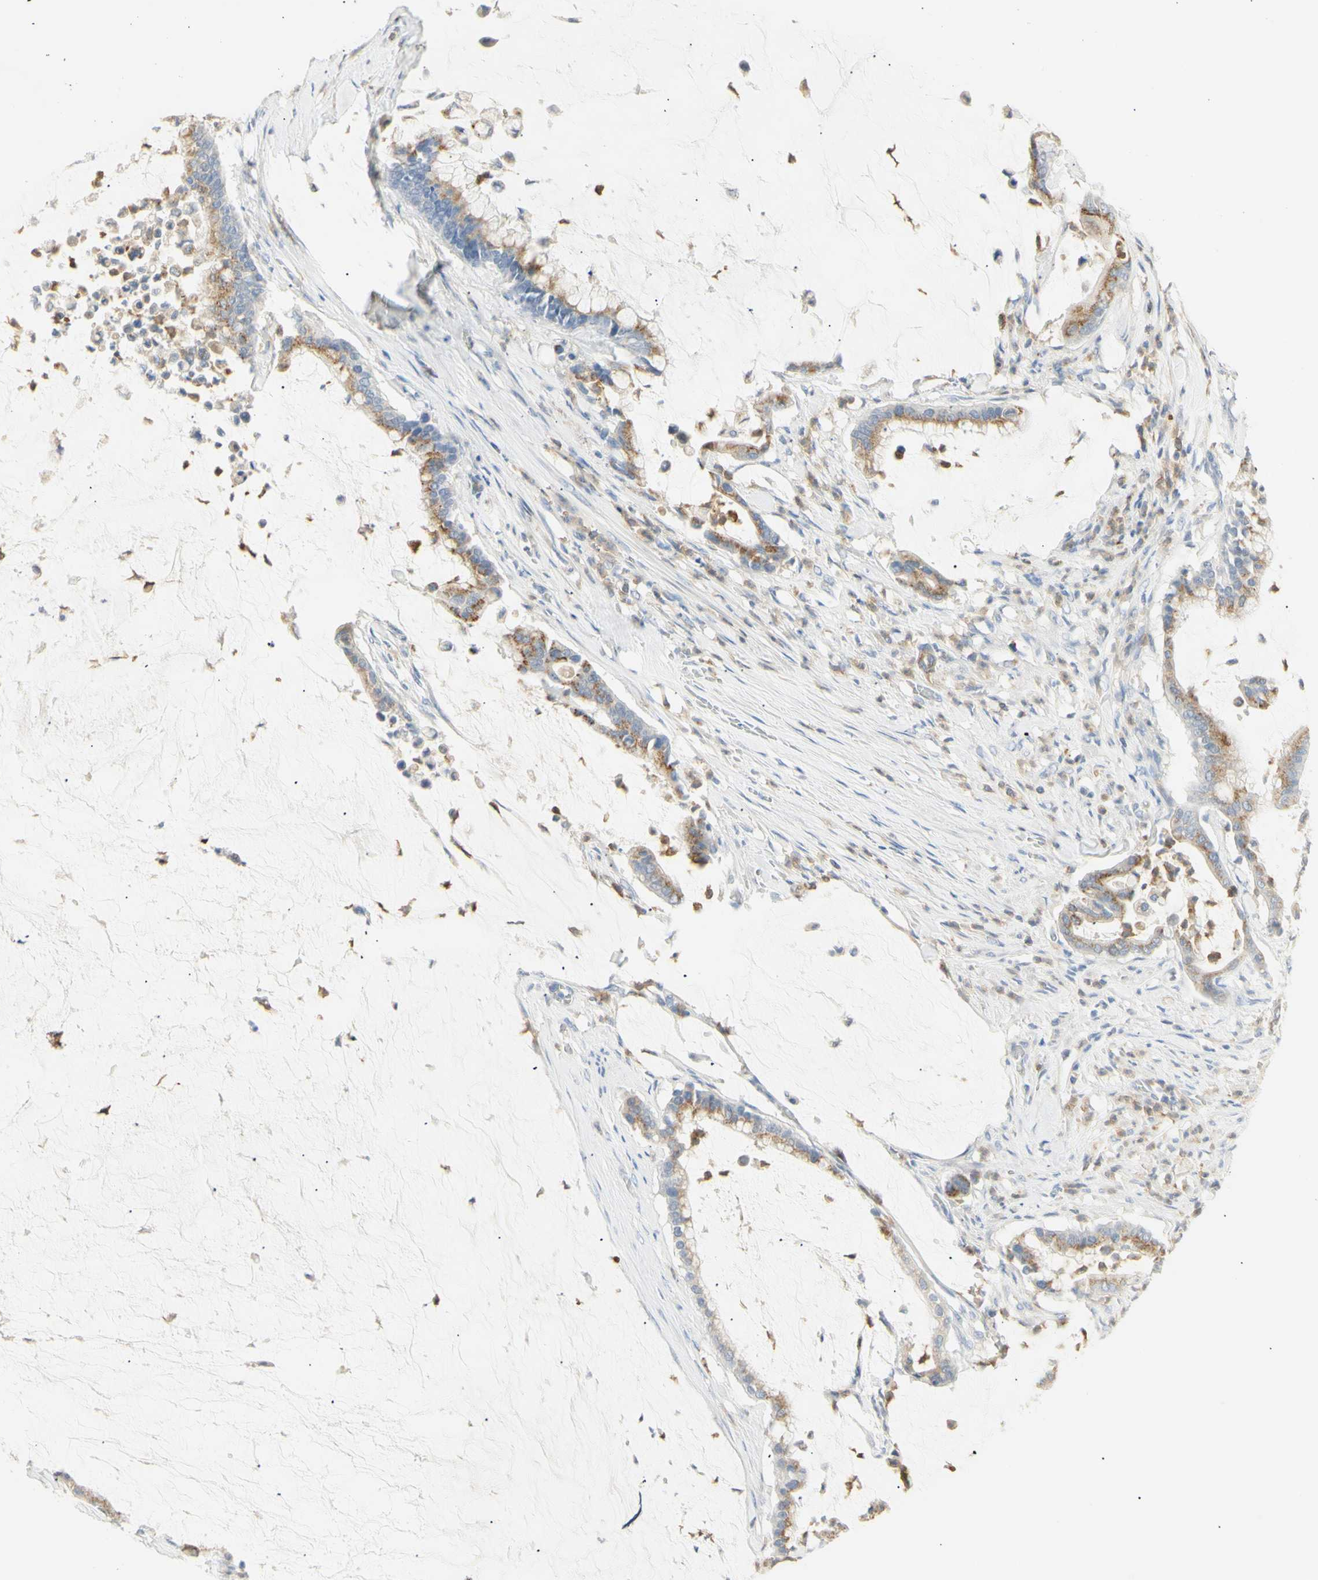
{"staining": {"intensity": "moderate", "quantity": ">75%", "location": "cytoplasmic/membranous"}, "tissue": "pancreatic cancer", "cell_type": "Tumor cells", "image_type": "cancer", "snomed": [{"axis": "morphology", "description": "Adenocarcinoma, NOS"}, {"axis": "topography", "description": "Pancreas"}], "caption": "Approximately >75% of tumor cells in pancreatic cancer (adenocarcinoma) reveal moderate cytoplasmic/membranous protein positivity as visualized by brown immunohistochemical staining.", "gene": "B4GALNT3", "patient": {"sex": "male", "age": 41}}